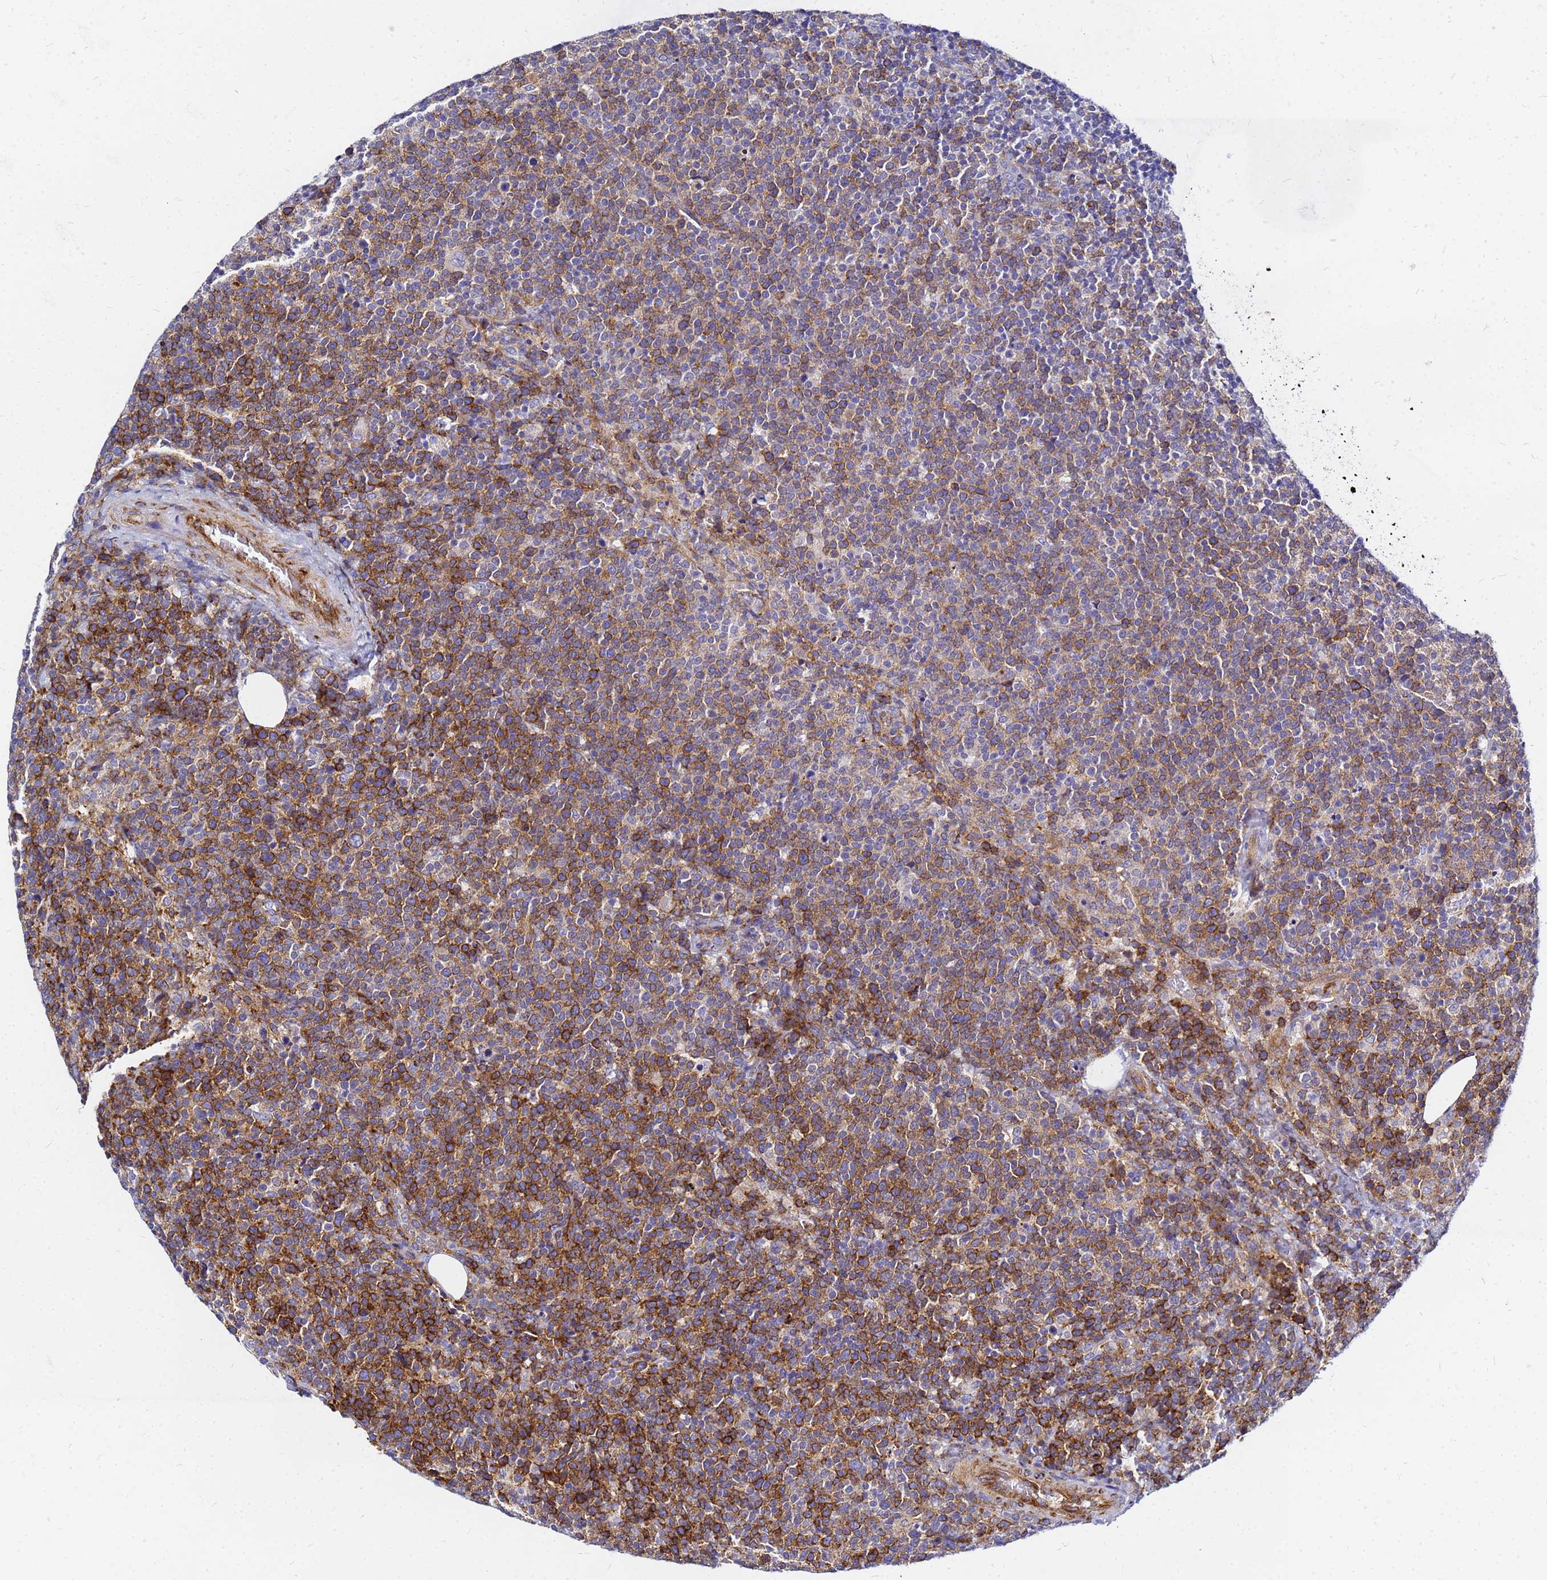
{"staining": {"intensity": "strong", "quantity": "25%-75%", "location": "cytoplasmic/membranous"}, "tissue": "lymphoma", "cell_type": "Tumor cells", "image_type": "cancer", "snomed": [{"axis": "morphology", "description": "Malignant lymphoma, non-Hodgkin's type, High grade"}, {"axis": "topography", "description": "Lymph node"}], "caption": "Human malignant lymphoma, non-Hodgkin's type (high-grade) stained with a brown dye demonstrates strong cytoplasmic/membranous positive expression in about 25%-75% of tumor cells.", "gene": "TUBA8", "patient": {"sex": "male", "age": 61}}